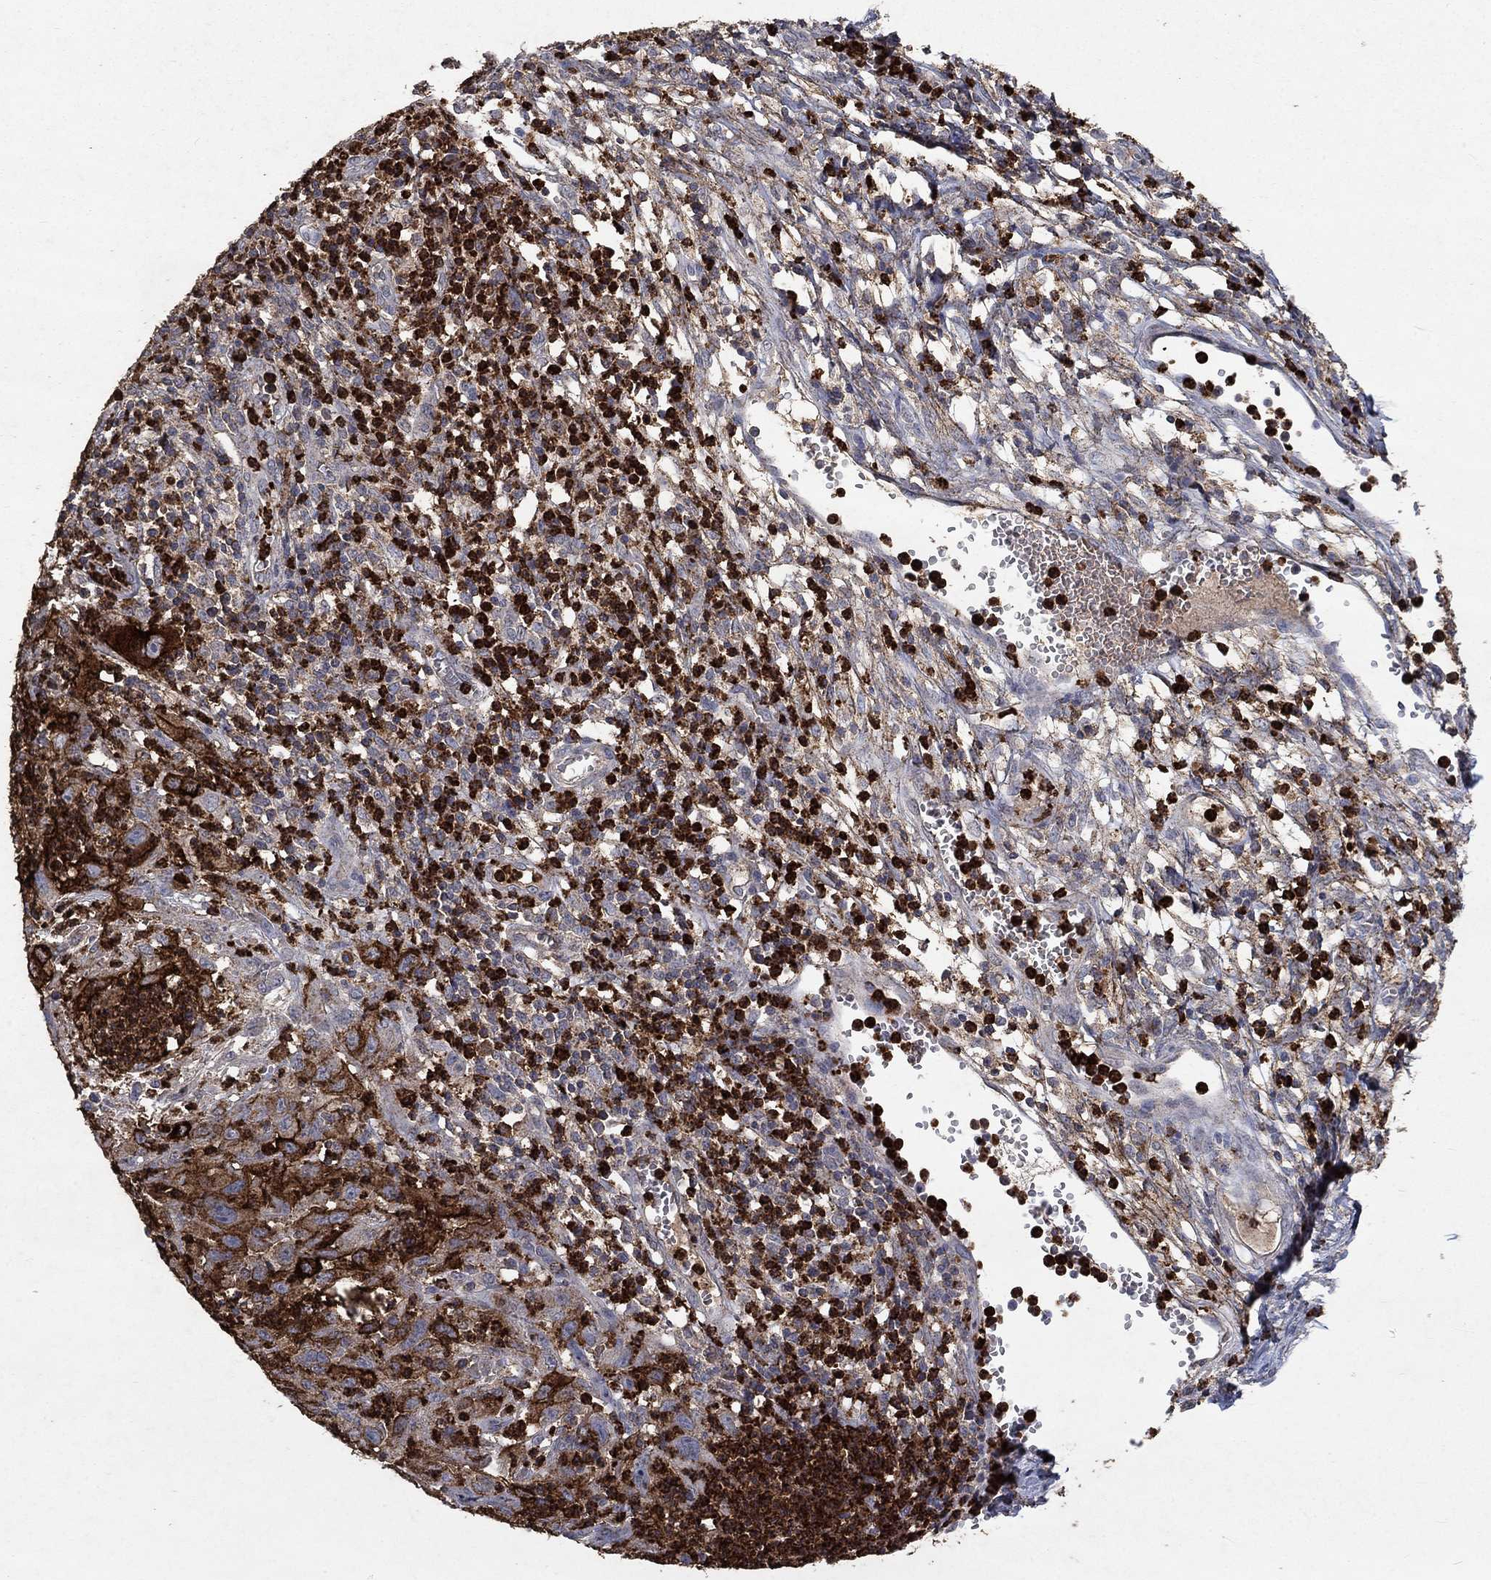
{"staining": {"intensity": "strong", "quantity": "25%-75%", "location": "cytoplasmic/membranous,nuclear"}, "tissue": "cervical cancer", "cell_type": "Tumor cells", "image_type": "cancer", "snomed": [{"axis": "morphology", "description": "Squamous cell carcinoma, NOS"}, {"axis": "topography", "description": "Cervix"}], "caption": "This histopathology image exhibits immunohistochemistry (IHC) staining of human cervical cancer, with high strong cytoplasmic/membranous and nuclear positivity in approximately 25%-75% of tumor cells.", "gene": "CD24", "patient": {"sex": "female", "age": 32}}